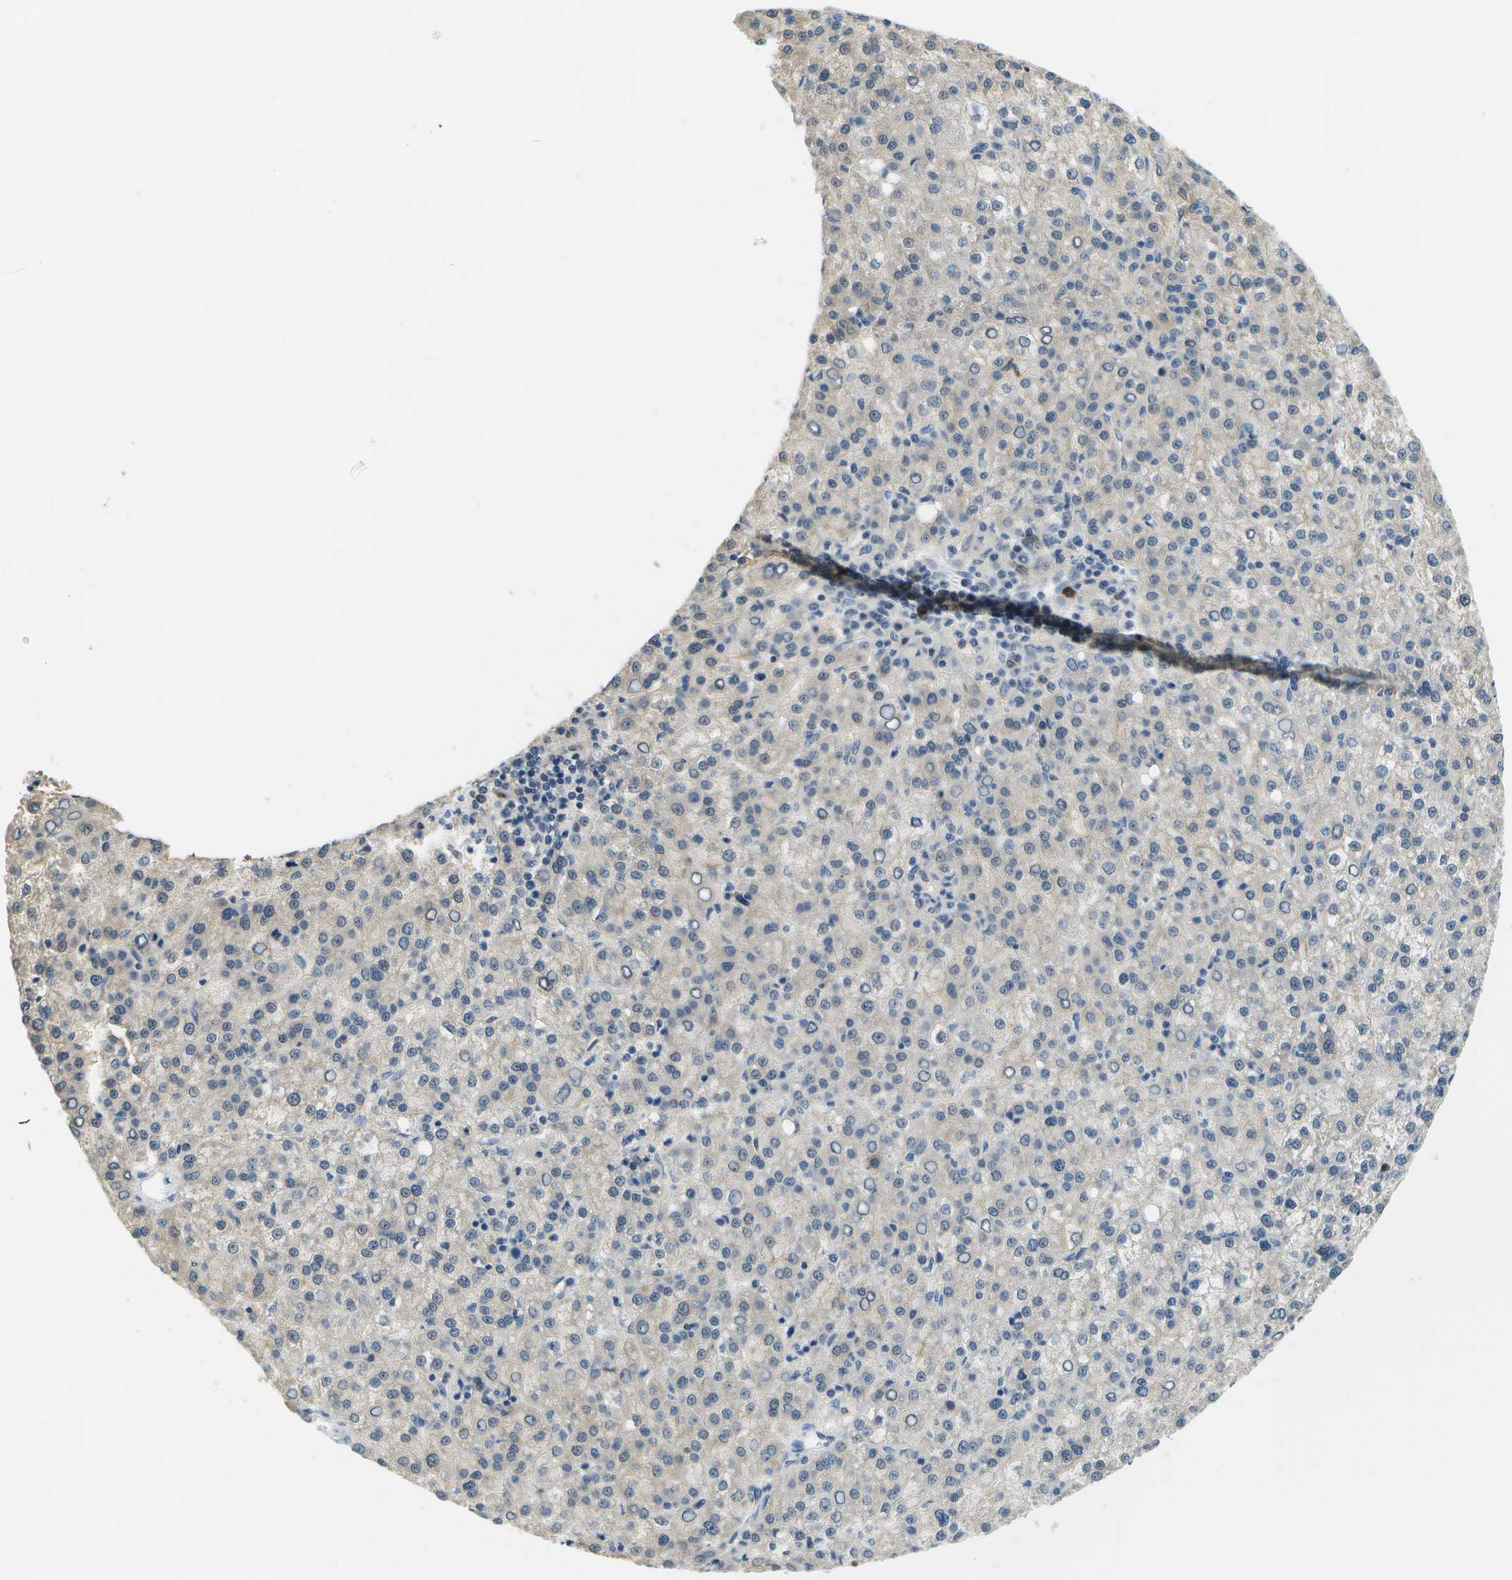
{"staining": {"intensity": "negative", "quantity": "none", "location": "none"}, "tissue": "liver cancer", "cell_type": "Tumor cells", "image_type": "cancer", "snomed": [{"axis": "morphology", "description": "Carcinoma, Hepatocellular, NOS"}, {"axis": "topography", "description": "Liver"}], "caption": "This is an immunohistochemistry (IHC) histopathology image of hepatocellular carcinoma (liver). There is no expression in tumor cells.", "gene": "PTGIS", "patient": {"sex": "female", "age": 58}}